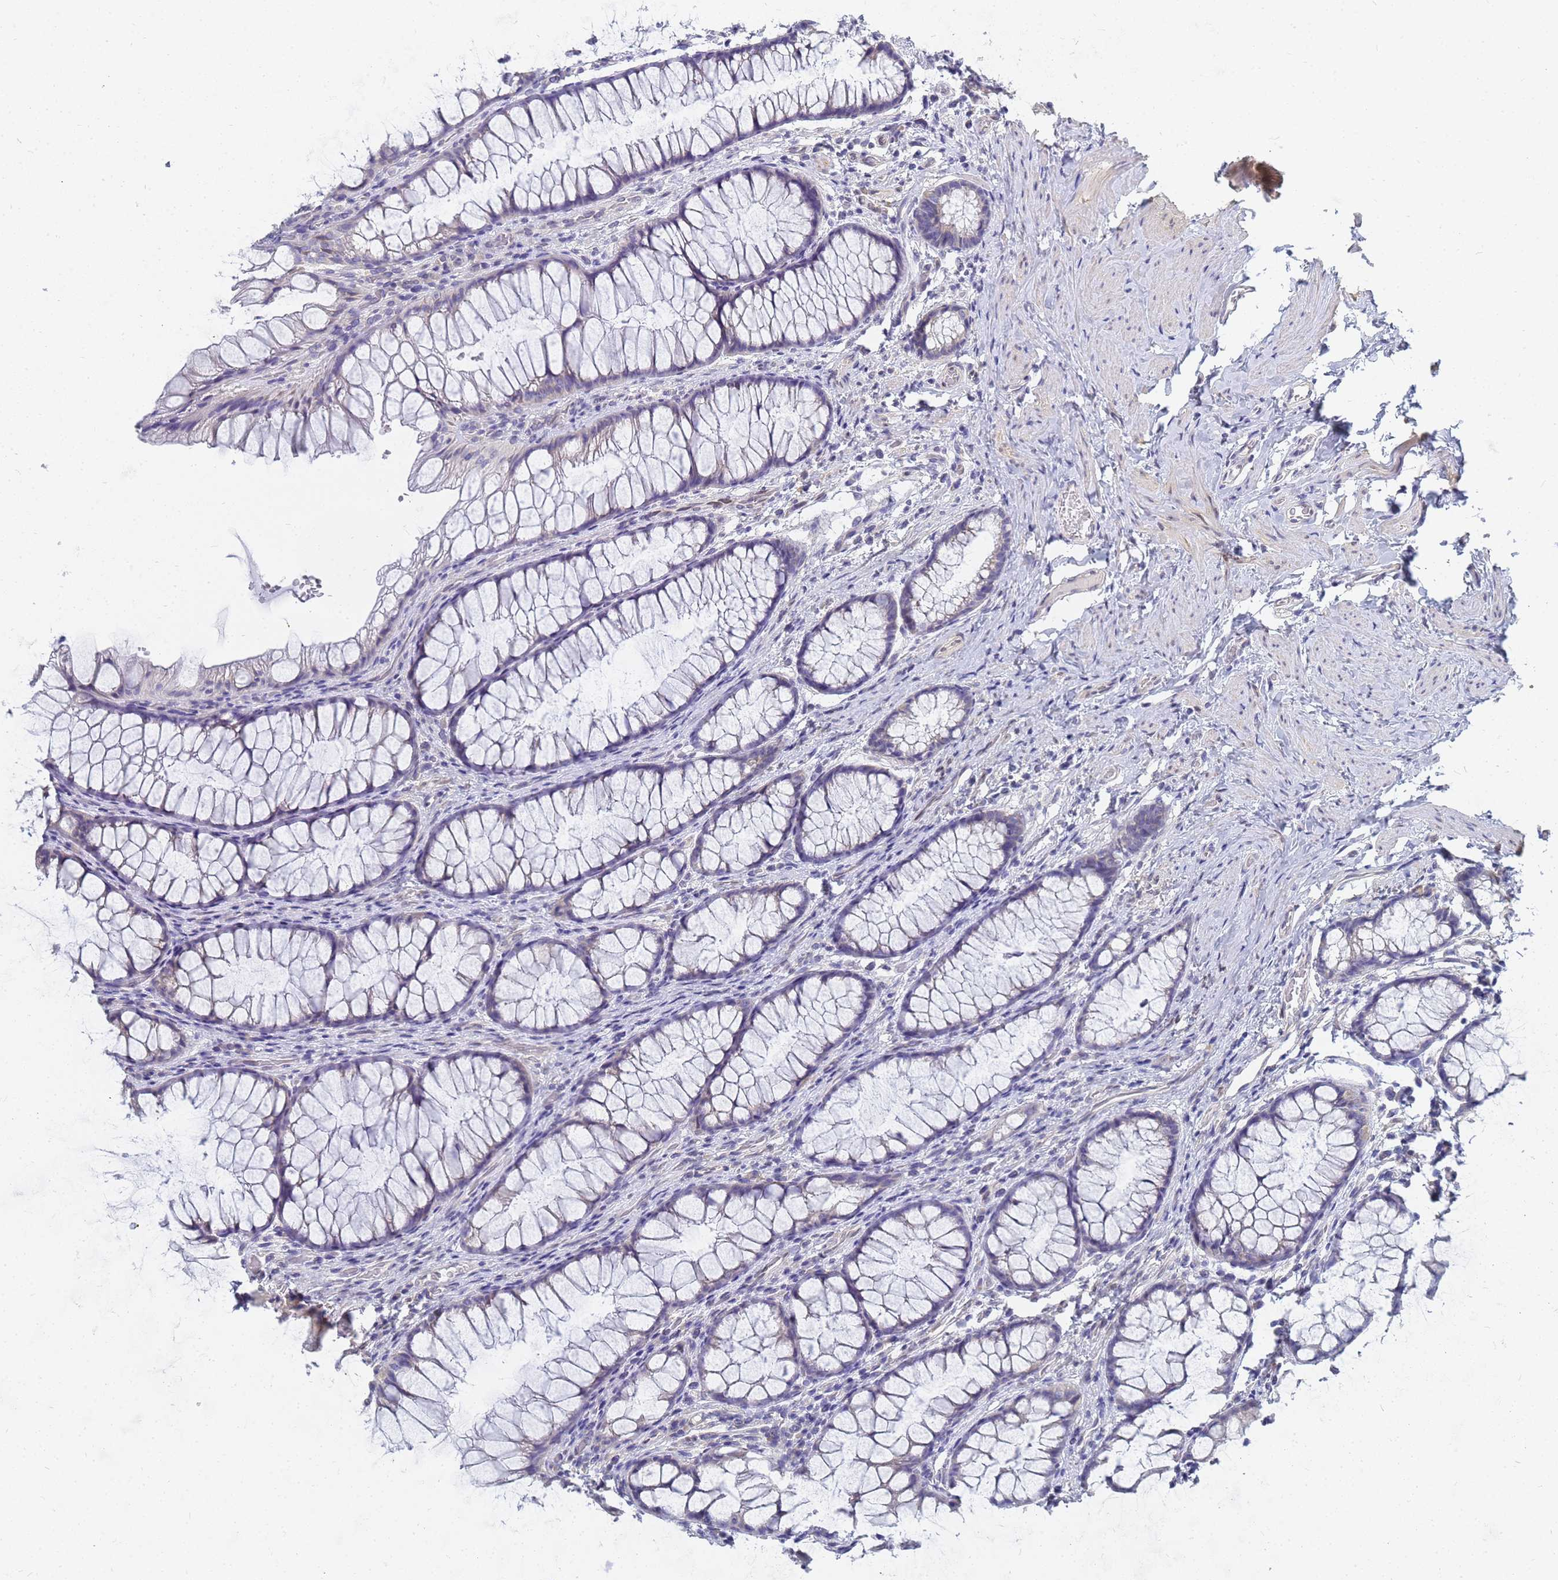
{"staining": {"intensity": "negative", "quantity": "none", "location": "none"}, "tissue": "colon", "cell_type": "Endothelial cells", "image_type": "normal", "snomed": [{"axis": "morphology", "description": "Normal tissue, NOS"}, {"axis": "topography", "description": "Colon"}], "caption": "IHC histopathology image of benign human colon stained for a protein (brown), which displays no positivity in endothelial cells.", "gene": "FAM166B", "patient": {"sex": "female", "age": 62}}